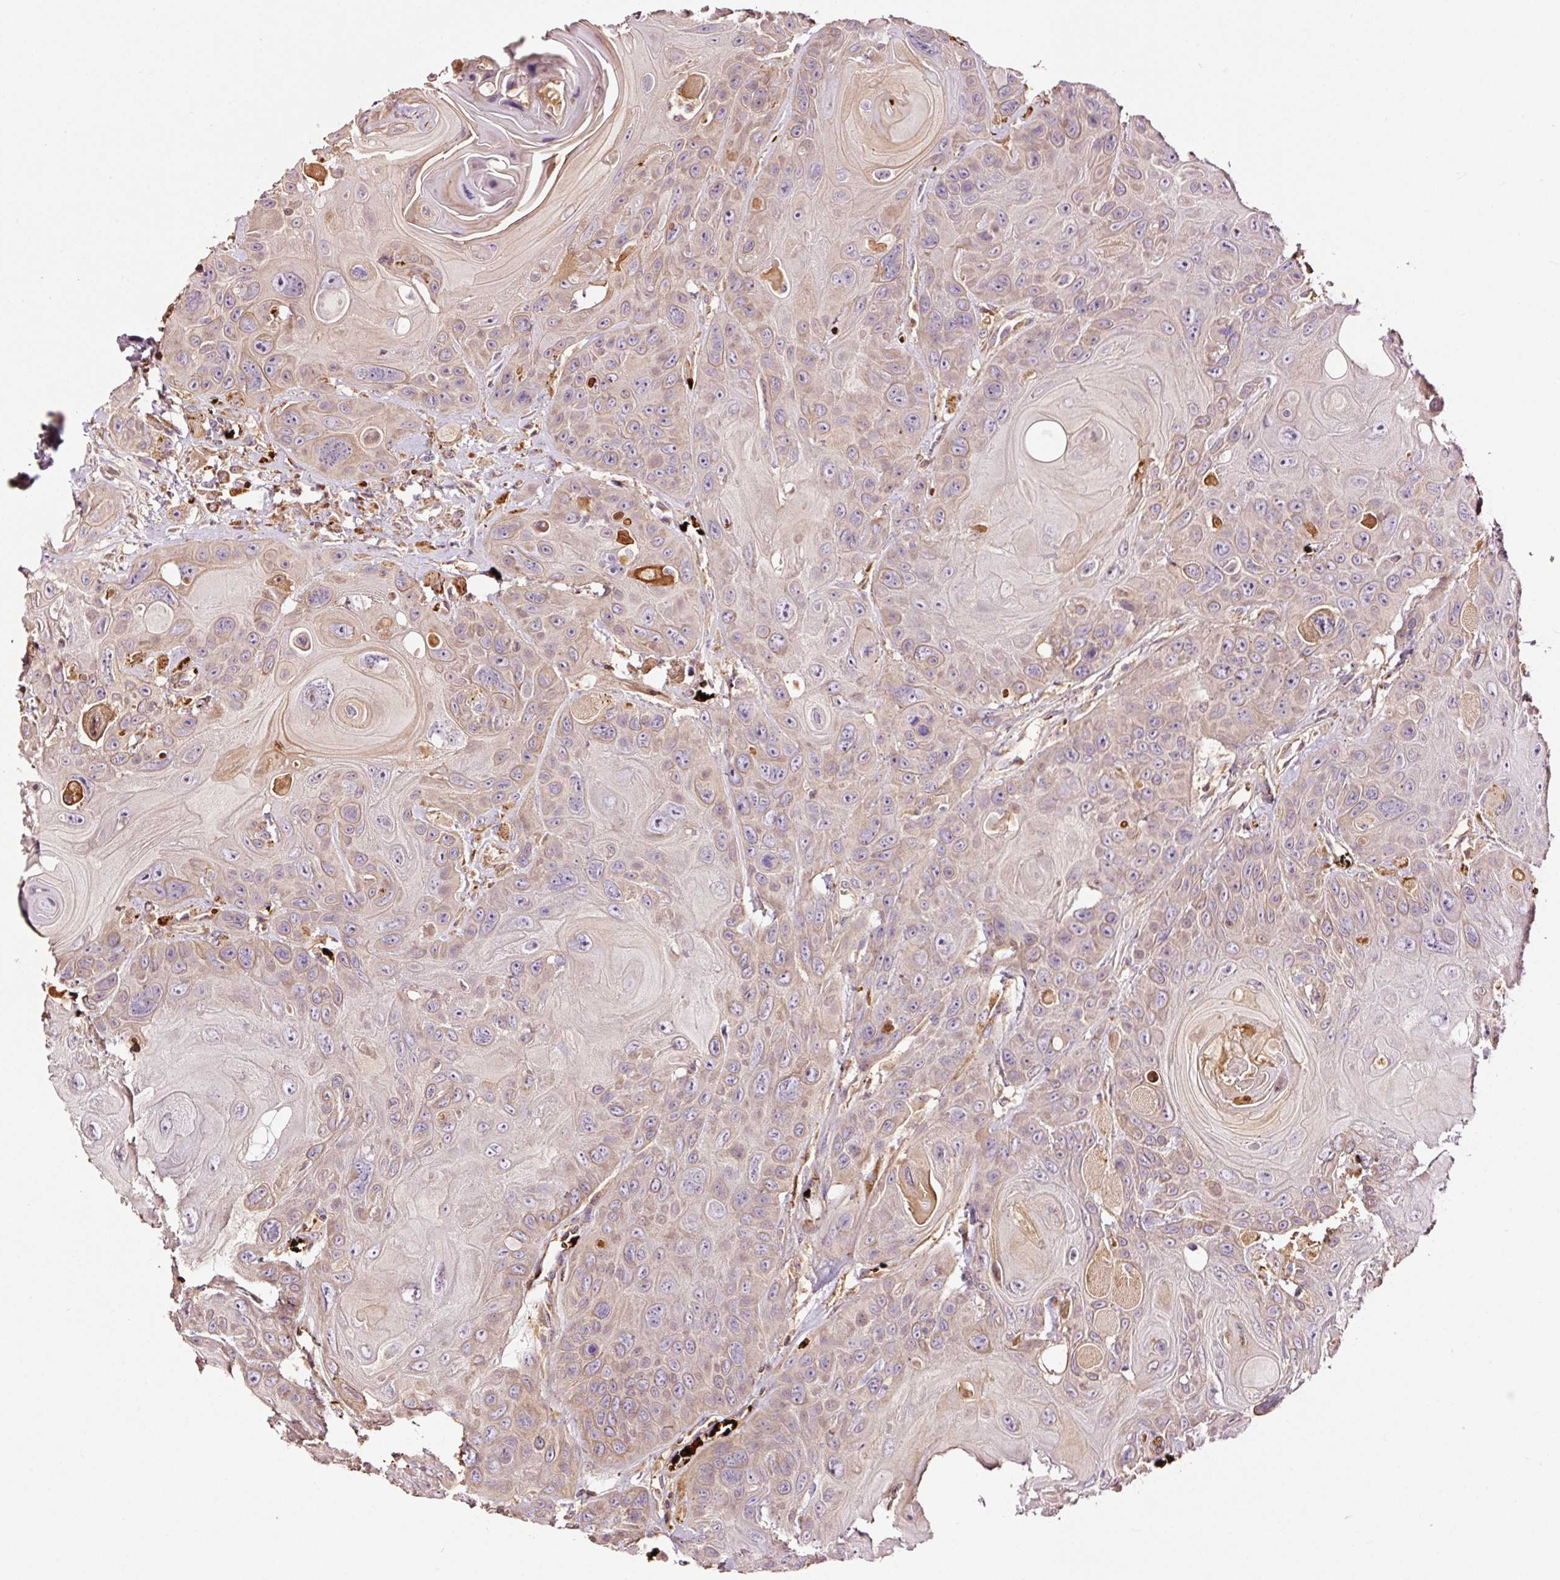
{"staining": {"intensity": "weak", "quantity": "25%-75%", "location": "cytoplasmic/membranous"}, "tissue": "head and neck cancer", "cell_type": "Tumor cells", "image_type": "cancer", "snomed": [{"axis": "morphology", "description": "Squamous cell carcinoma, NOS"}, {"axis": "topography", "description": "Head-Neck"}], "caption": "Weak cytoplasmic/membranous expression for a protein is appreciated in approximately 25%-75% of tumor cells of head and neck cancer (squamous cell carcinoma) using IHC.", "gene": "PGLYRP2", "patient": {"sex": "female", "age": 59}}